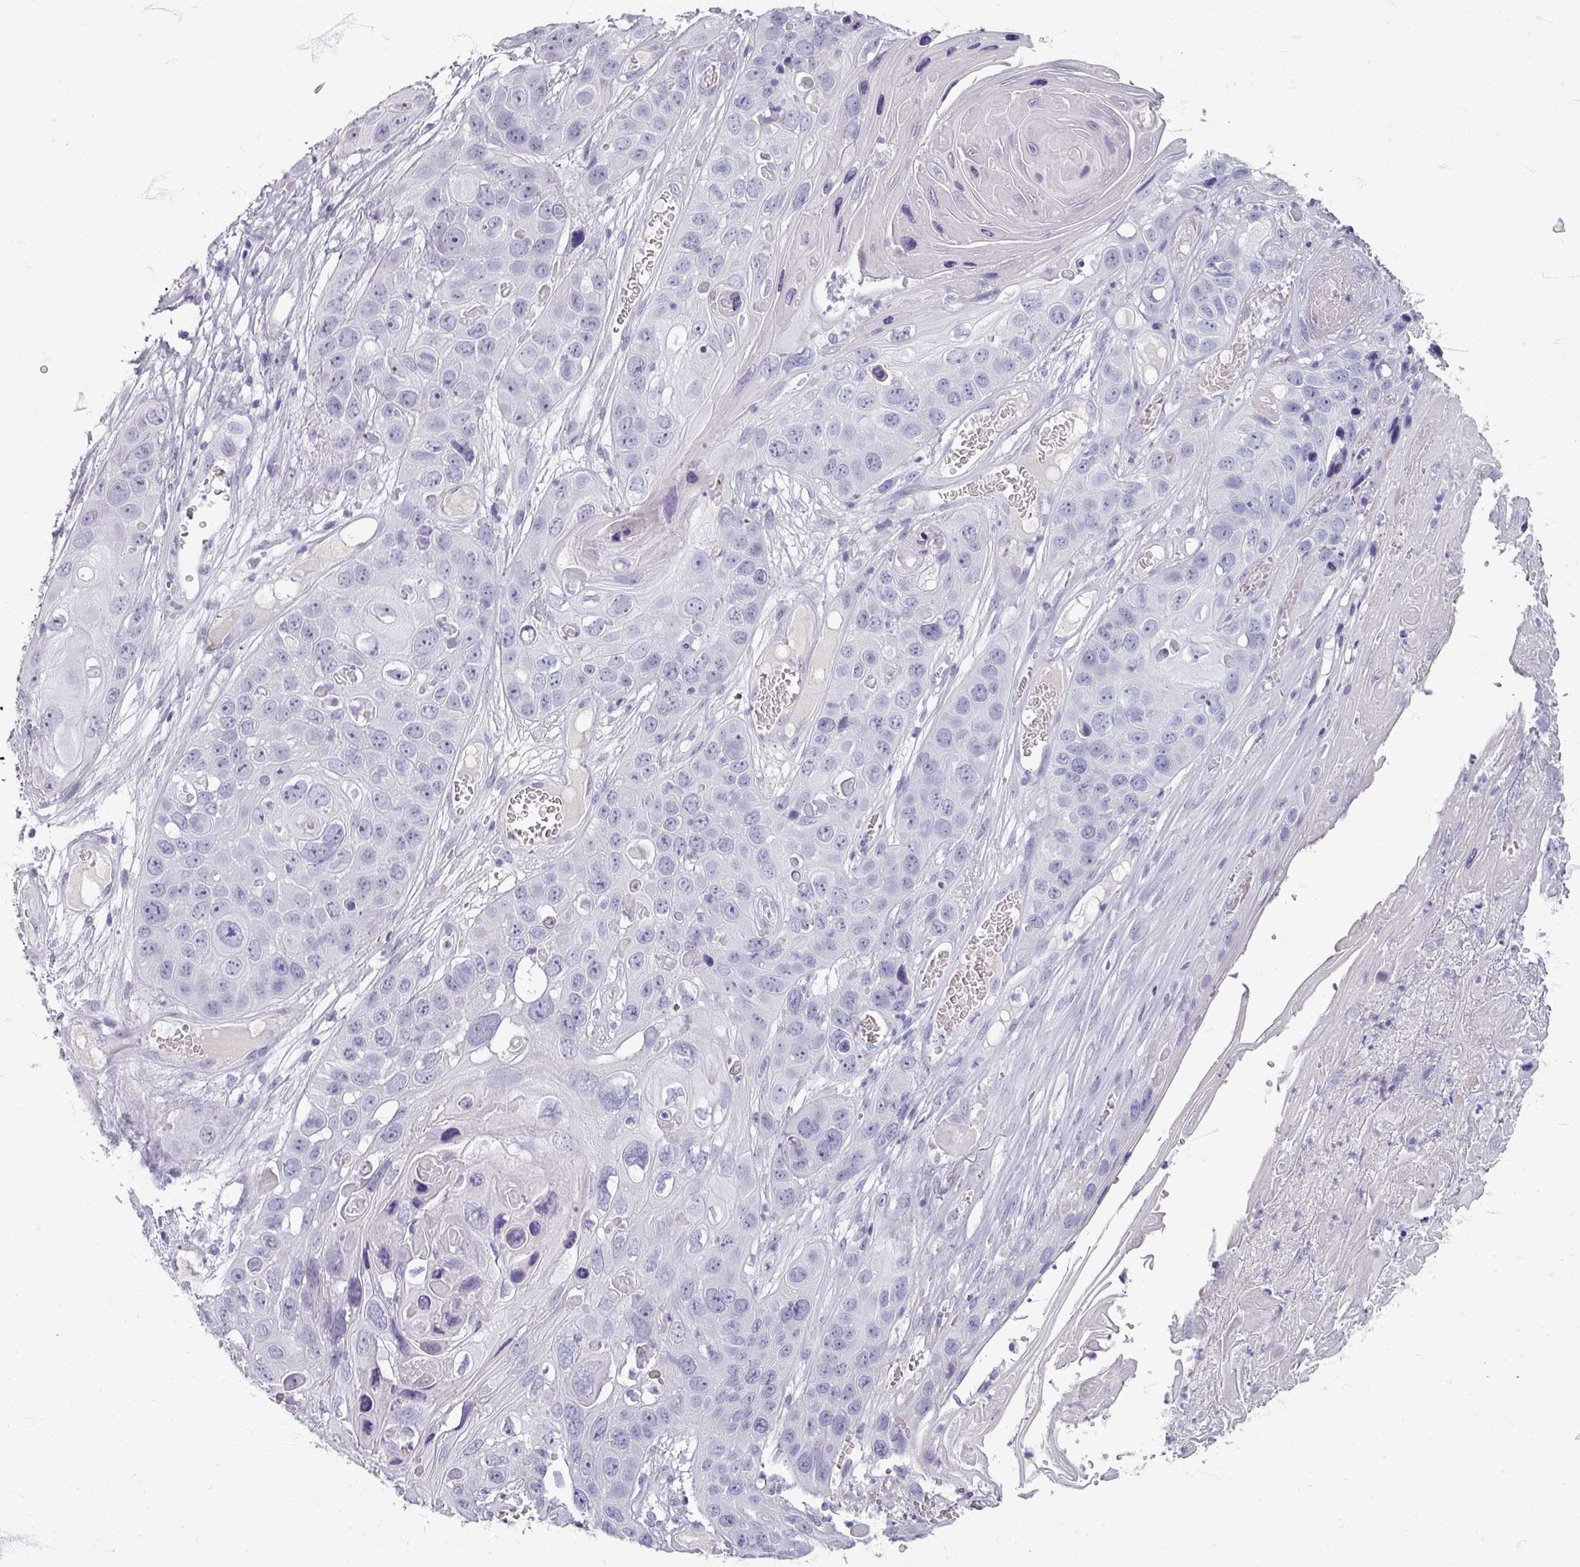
{"staining": {"intensity": "negative", "quantity": "none", "location": "none"}, "tissue": "skin cancer", "cell_type": "Tumor cells", "image_type": "cancer", "snomed": [{"axis": "morphology", "description": "Squamous cell carcinoma, NOS"}, {"axis": "topography", "description": "Skin"}], "caption": "A high-resolution image shows IHC staining of skin cancer, which reveals no significant staining in tumor cells. (DAB (3,3'-diaminobenzidine) immunohistochemistry (IHC) visualized using brightfield microscopy, high magnification).", "gene": "ZNF878", "patient": {"sex": "male", "age": 55}}